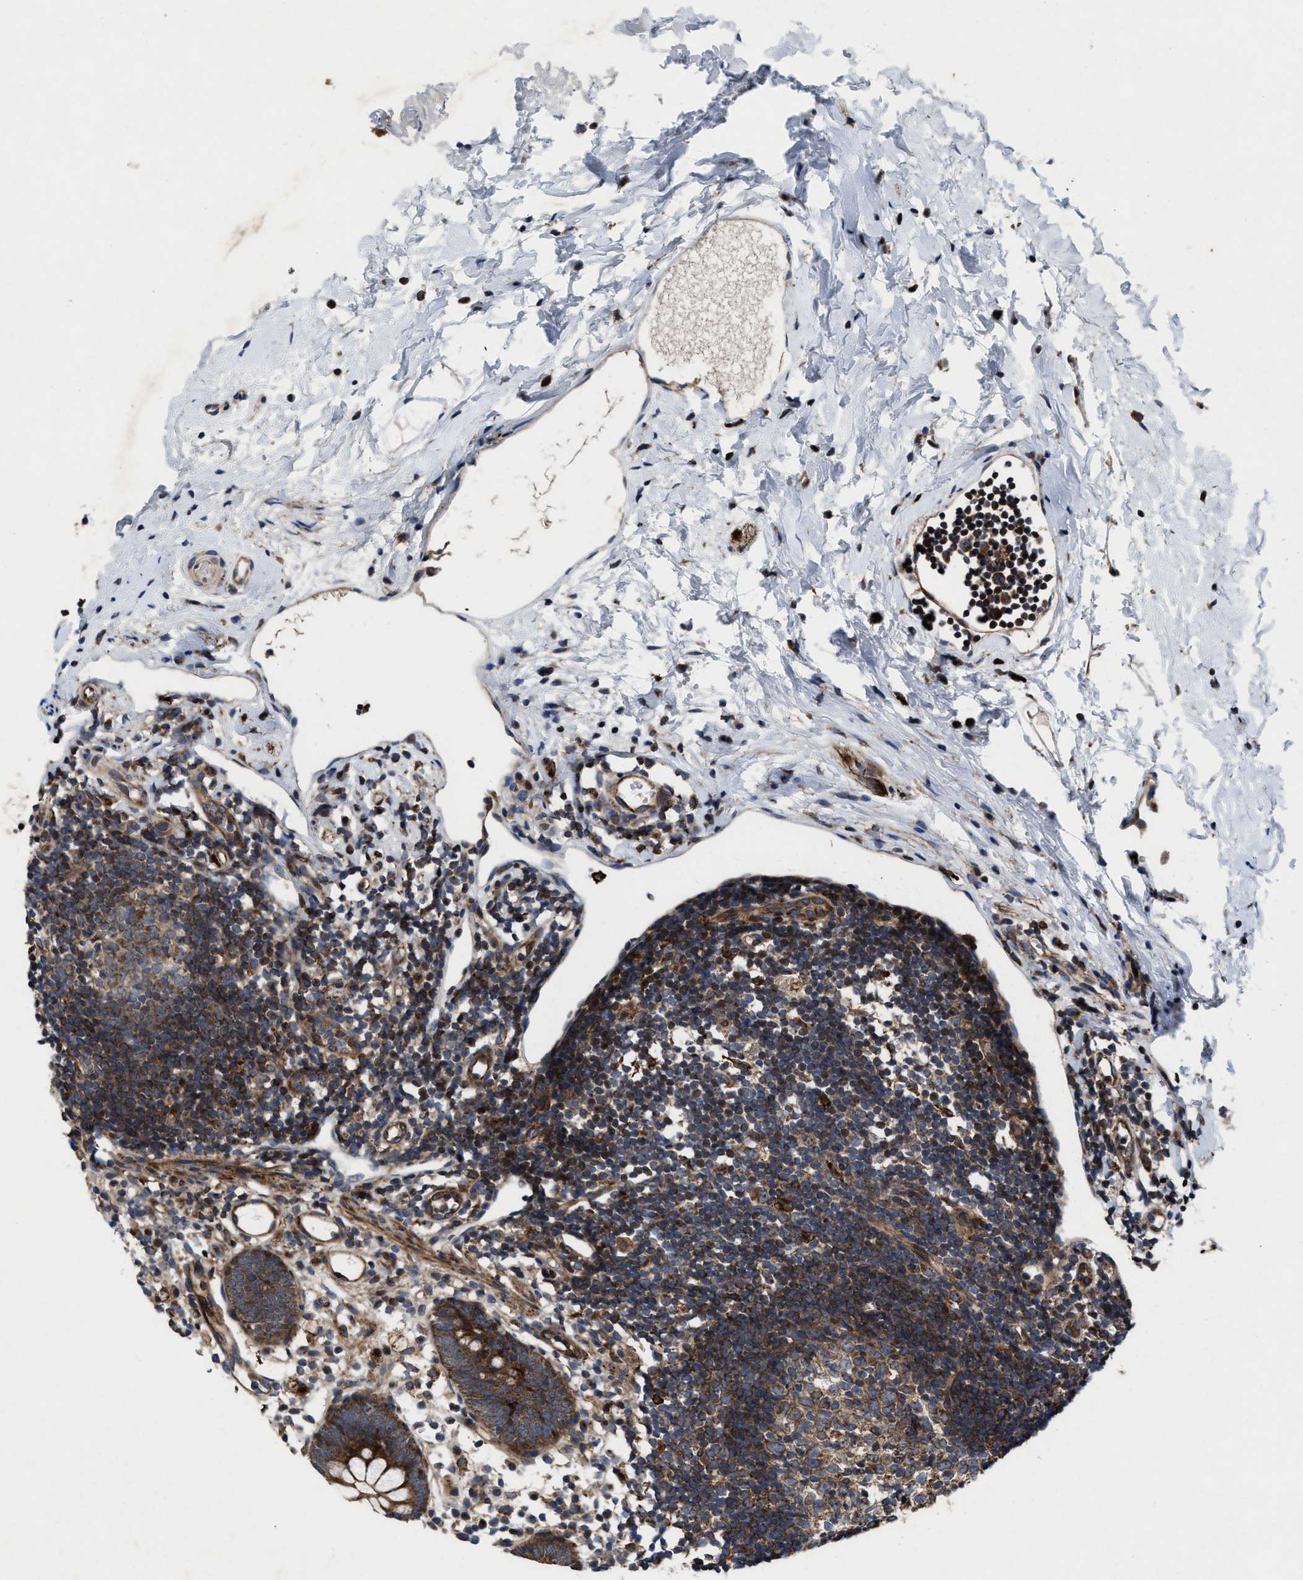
{"staining": {"intensity": "strong", "quantity": ">75%", "location": "cytoplasmic/membranous"}, "tissue": "appendix", "cell_type": "Glandular cells", "image_type": "normal", "snomed": [{"axis": "morphology", "description": "Normal tissue, NOS"}, {"axis": "topography", "description": "Appendix"}], "caption": "Immunohistochemistry staining of normal appendix, which demonstrates high levels of strong cytoplasmic/membranous positivity in about >75% of glandular cells indicating strong cytoplasmic/membranous protein expression. The staining was performed using DAB (brown) for protein detection and nuclei were counterstained in hematoxylin (blue).", "gene": "MRPL50", "patient": {"sex": "female", "age": 20}}